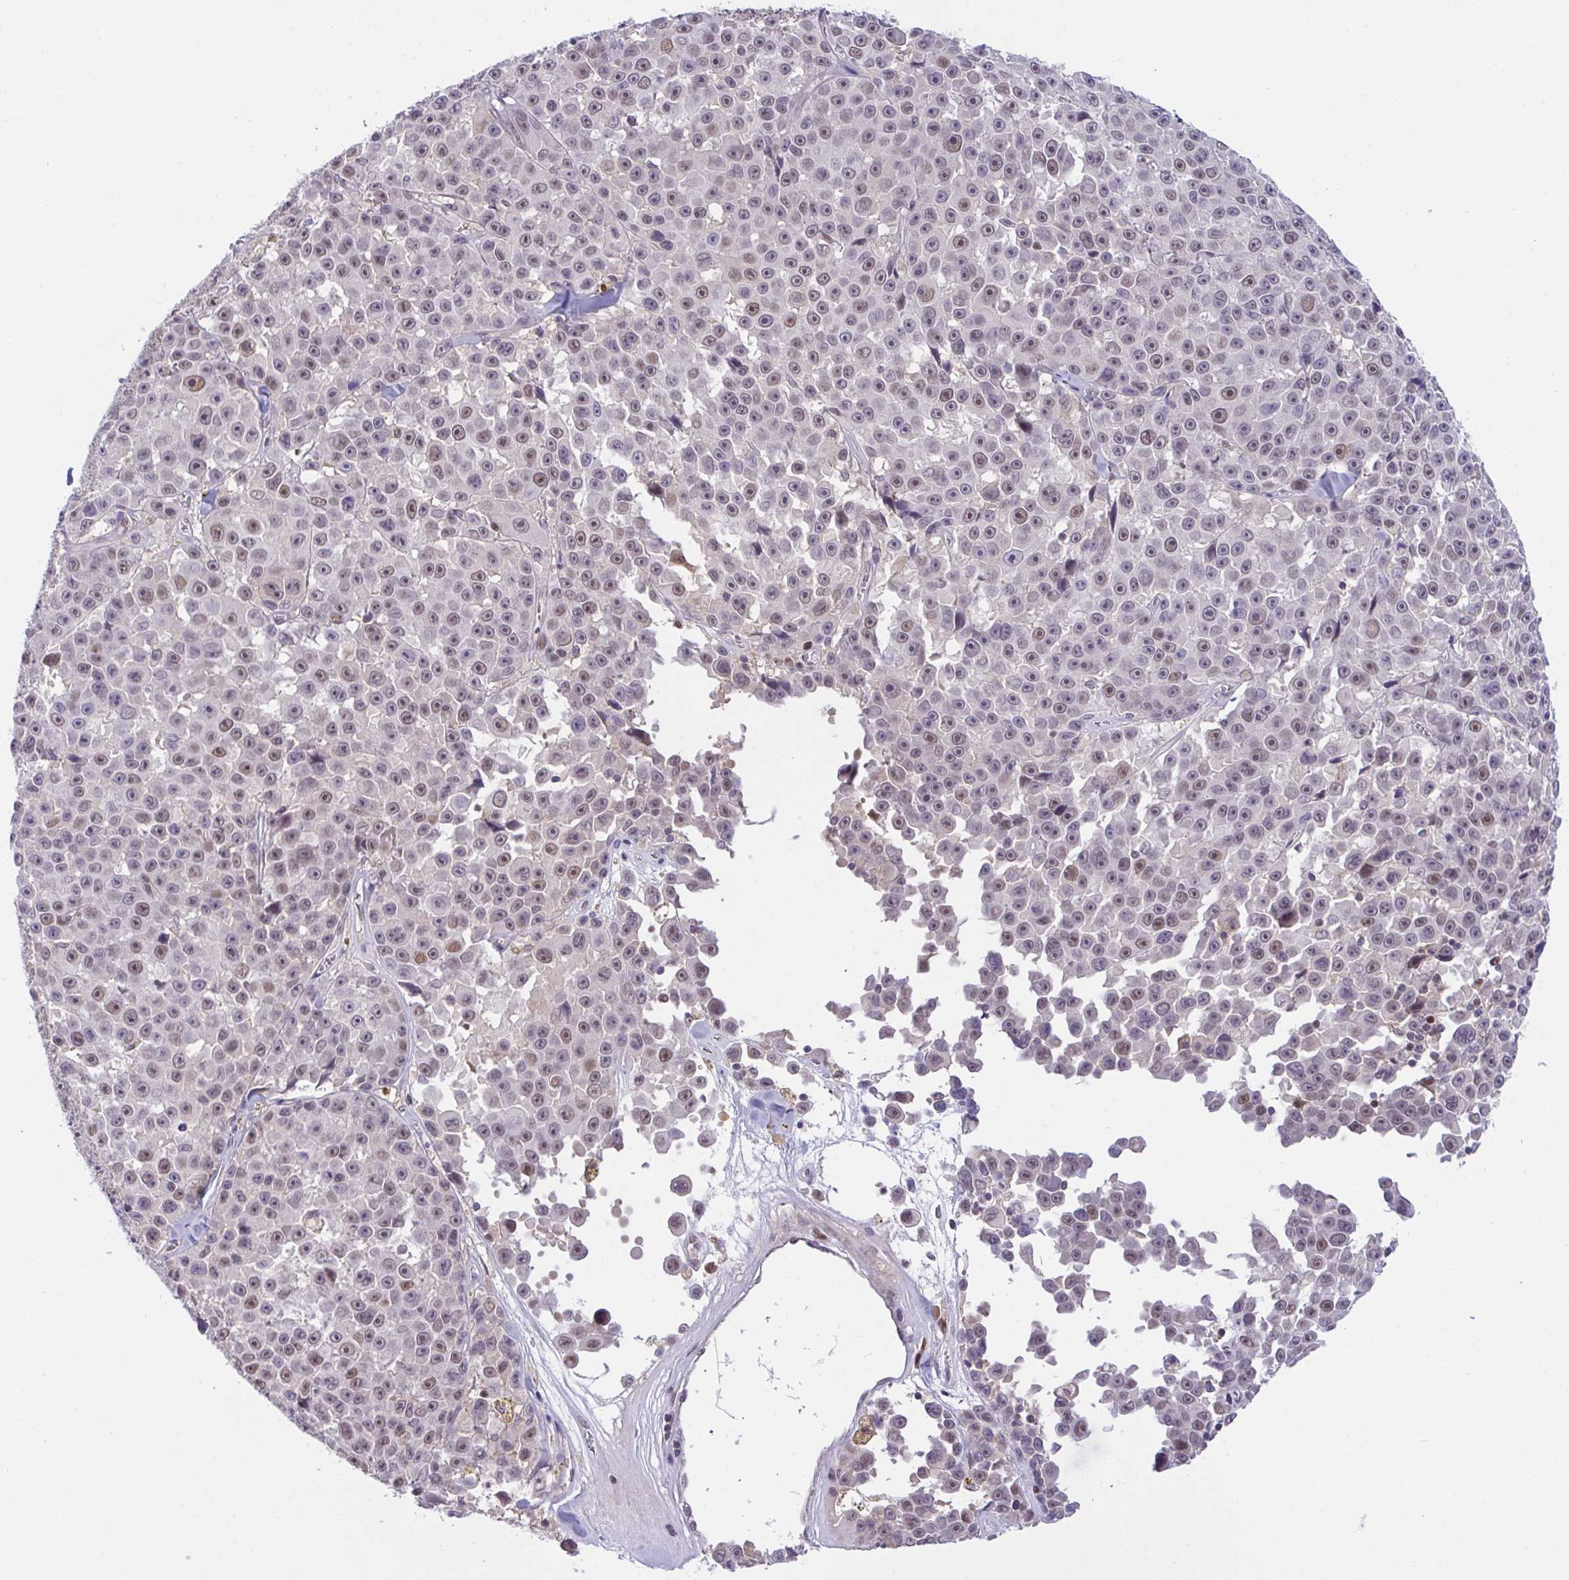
{"staining": {"intensity": "weak", "quantity": "25%-75%", "location": "nuclear"}, "tissue": "melanoma", "cell_type": "Tumor cells", "image_type": "cancer", "snomed": [{"axis": "morphology", "description": "Malignant melanoma, NOS"}, {"axis": "topography", "description": "Skin"}], "caption": "Brown immunohistochemical staining in human malignant melanoma exhibits weak nuclear staining in about 25%-75% of tumor cells.", "gene": "ZNF444", "patient": {"sex": "female", "age": 66}}